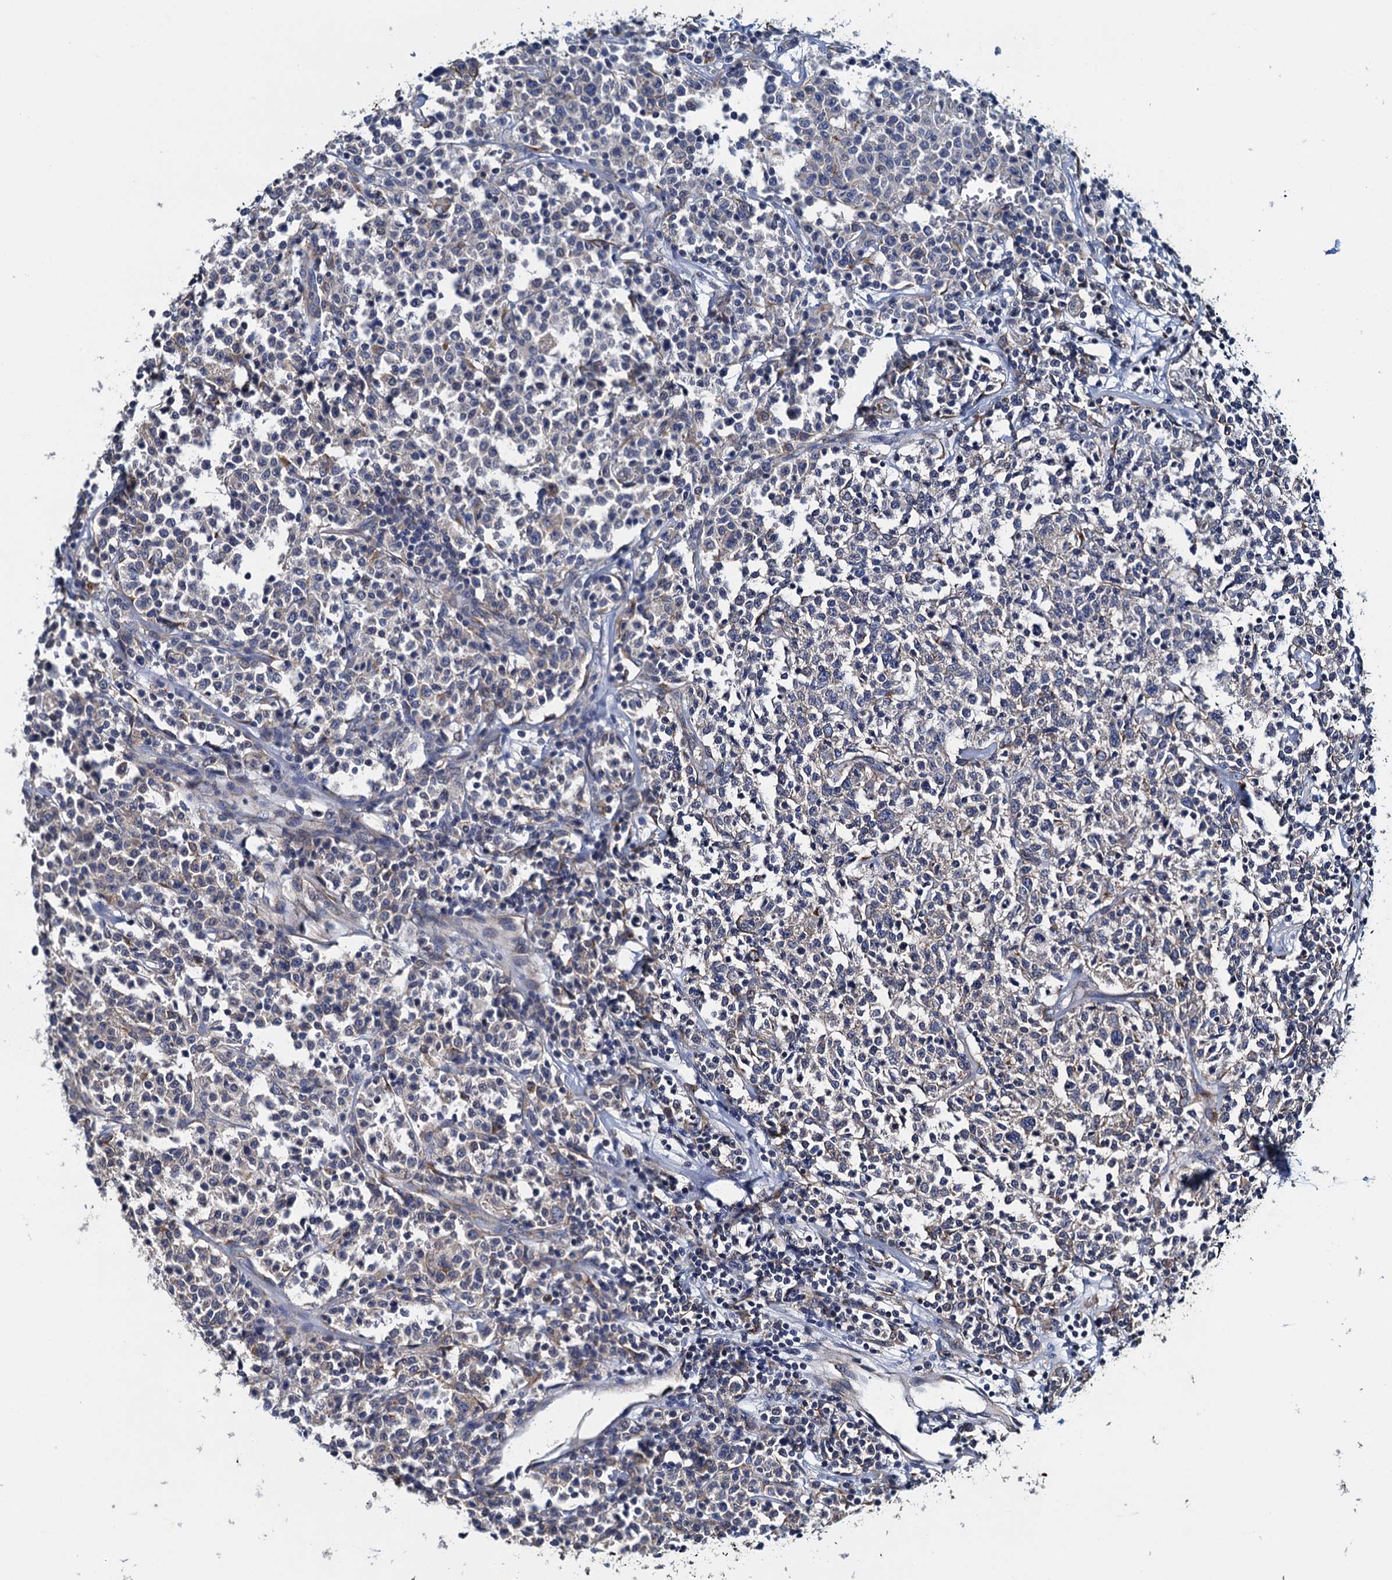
{"staining": {"intensity": "negative", "quantity": "none", "location": "none"}, "tissue": "lymphoma", "cell_type": "Tumor cells", "image_type": "cancer", "snomed": [{"axis": "morphology", "description": "Malignant lymphoma, non-Hodgkin's type, Low grade"}, {"axis": "topography", "description": "Small intestine"}], "caption": "IHC image of neoplastic tissue: malignant lymphoma, non-Hodgkin's type (low-grade) stained with DAB (3,3'-diaminobenzidine) displays no significant protein positivity in tumor cells.", "gene": "ADCY9", "patient": {"sex": "female", "age": 59}}